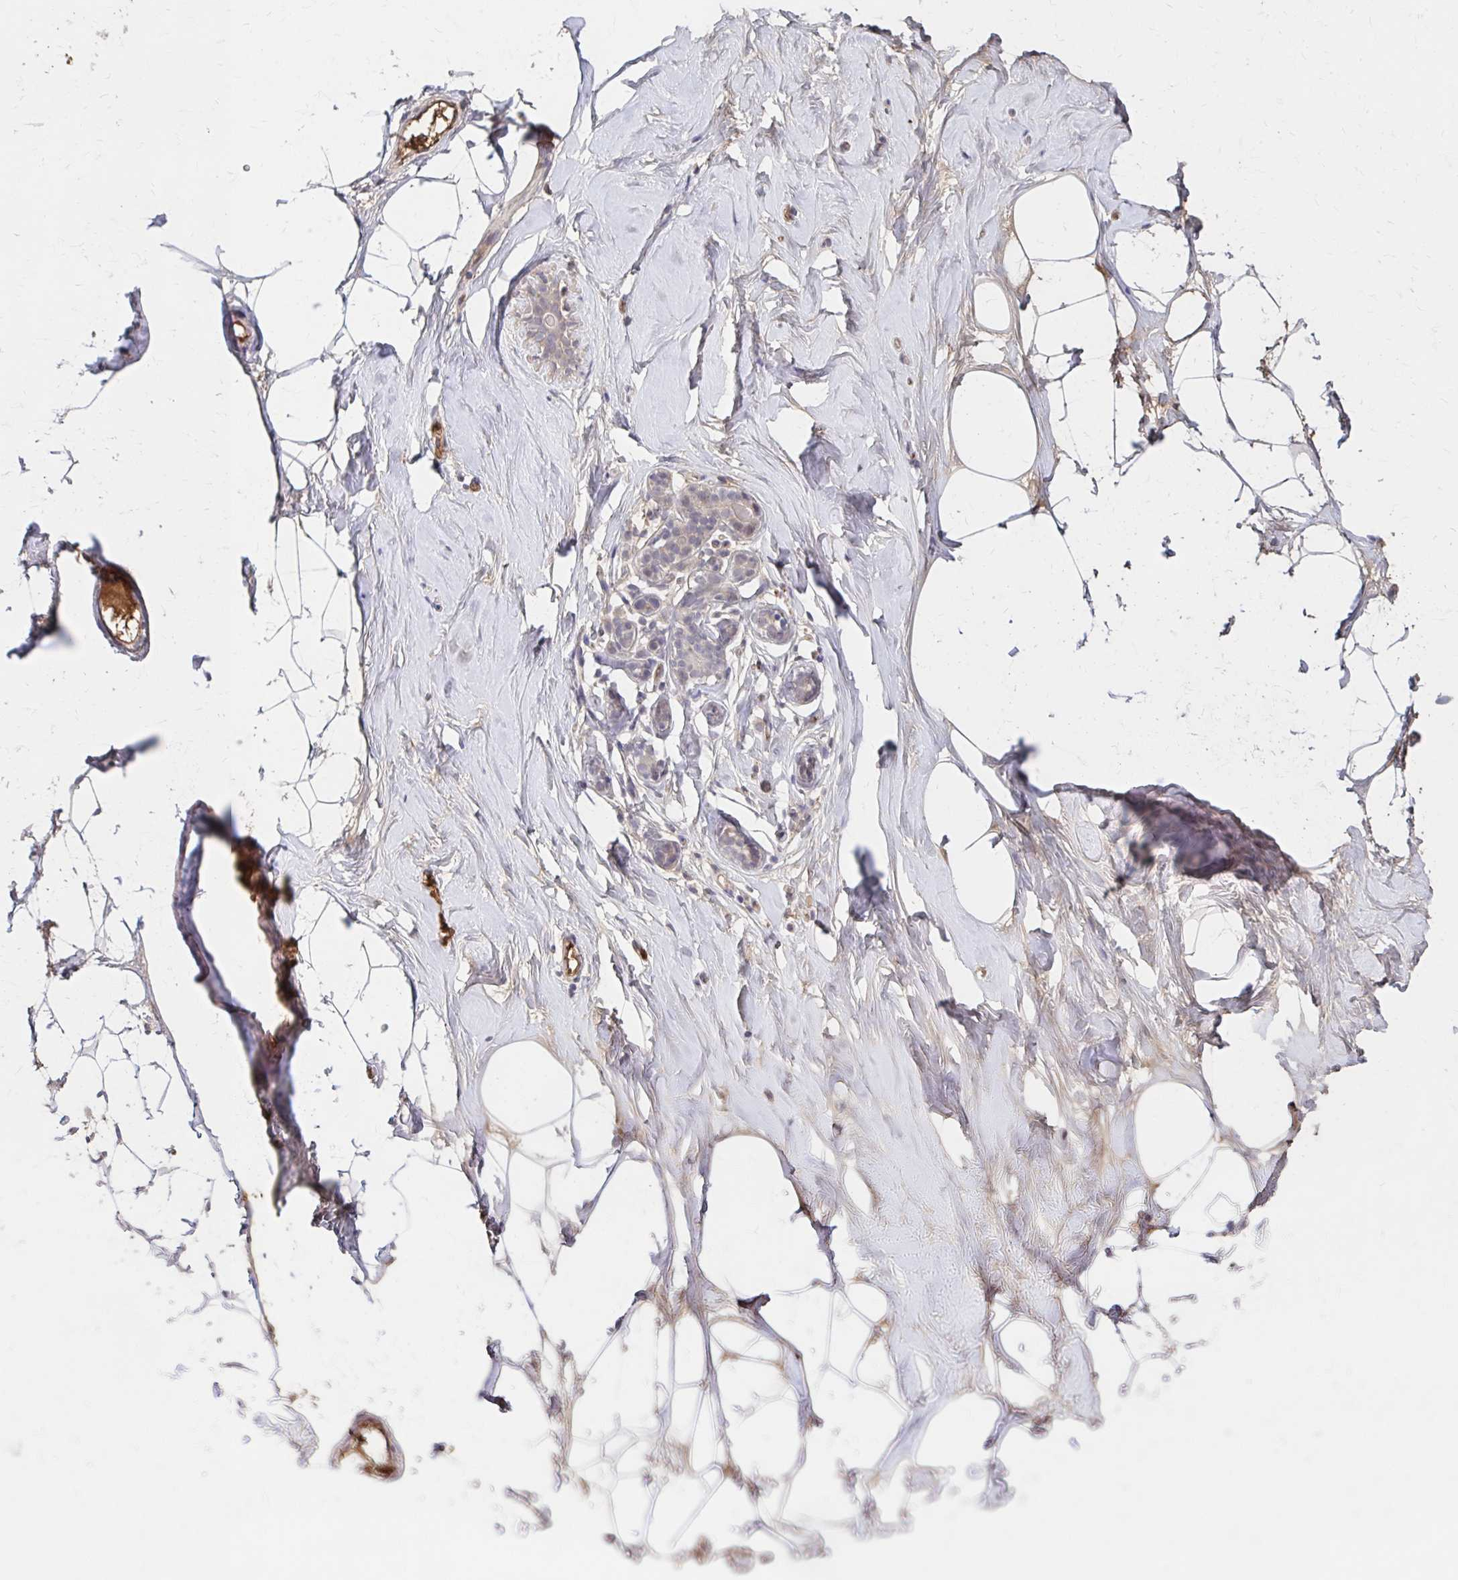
{"staining": {"intensity": "negative", "quantity": "none", "location": "none"}, "tissue": "breast", "cell_type": "Adipocytes", "image_type": "normal", "snomed": [{"axis": "morphology", "description": "Normal tissue, NOS"}, {"axis": "topography", "description": "Breast"}], "caption": "This is an IHC photomicrograph of unremarkable breast. There is no positivity in adipocytes.", "gene": "HMGCS2", "patient": {"sex": "female", "age": 32}}